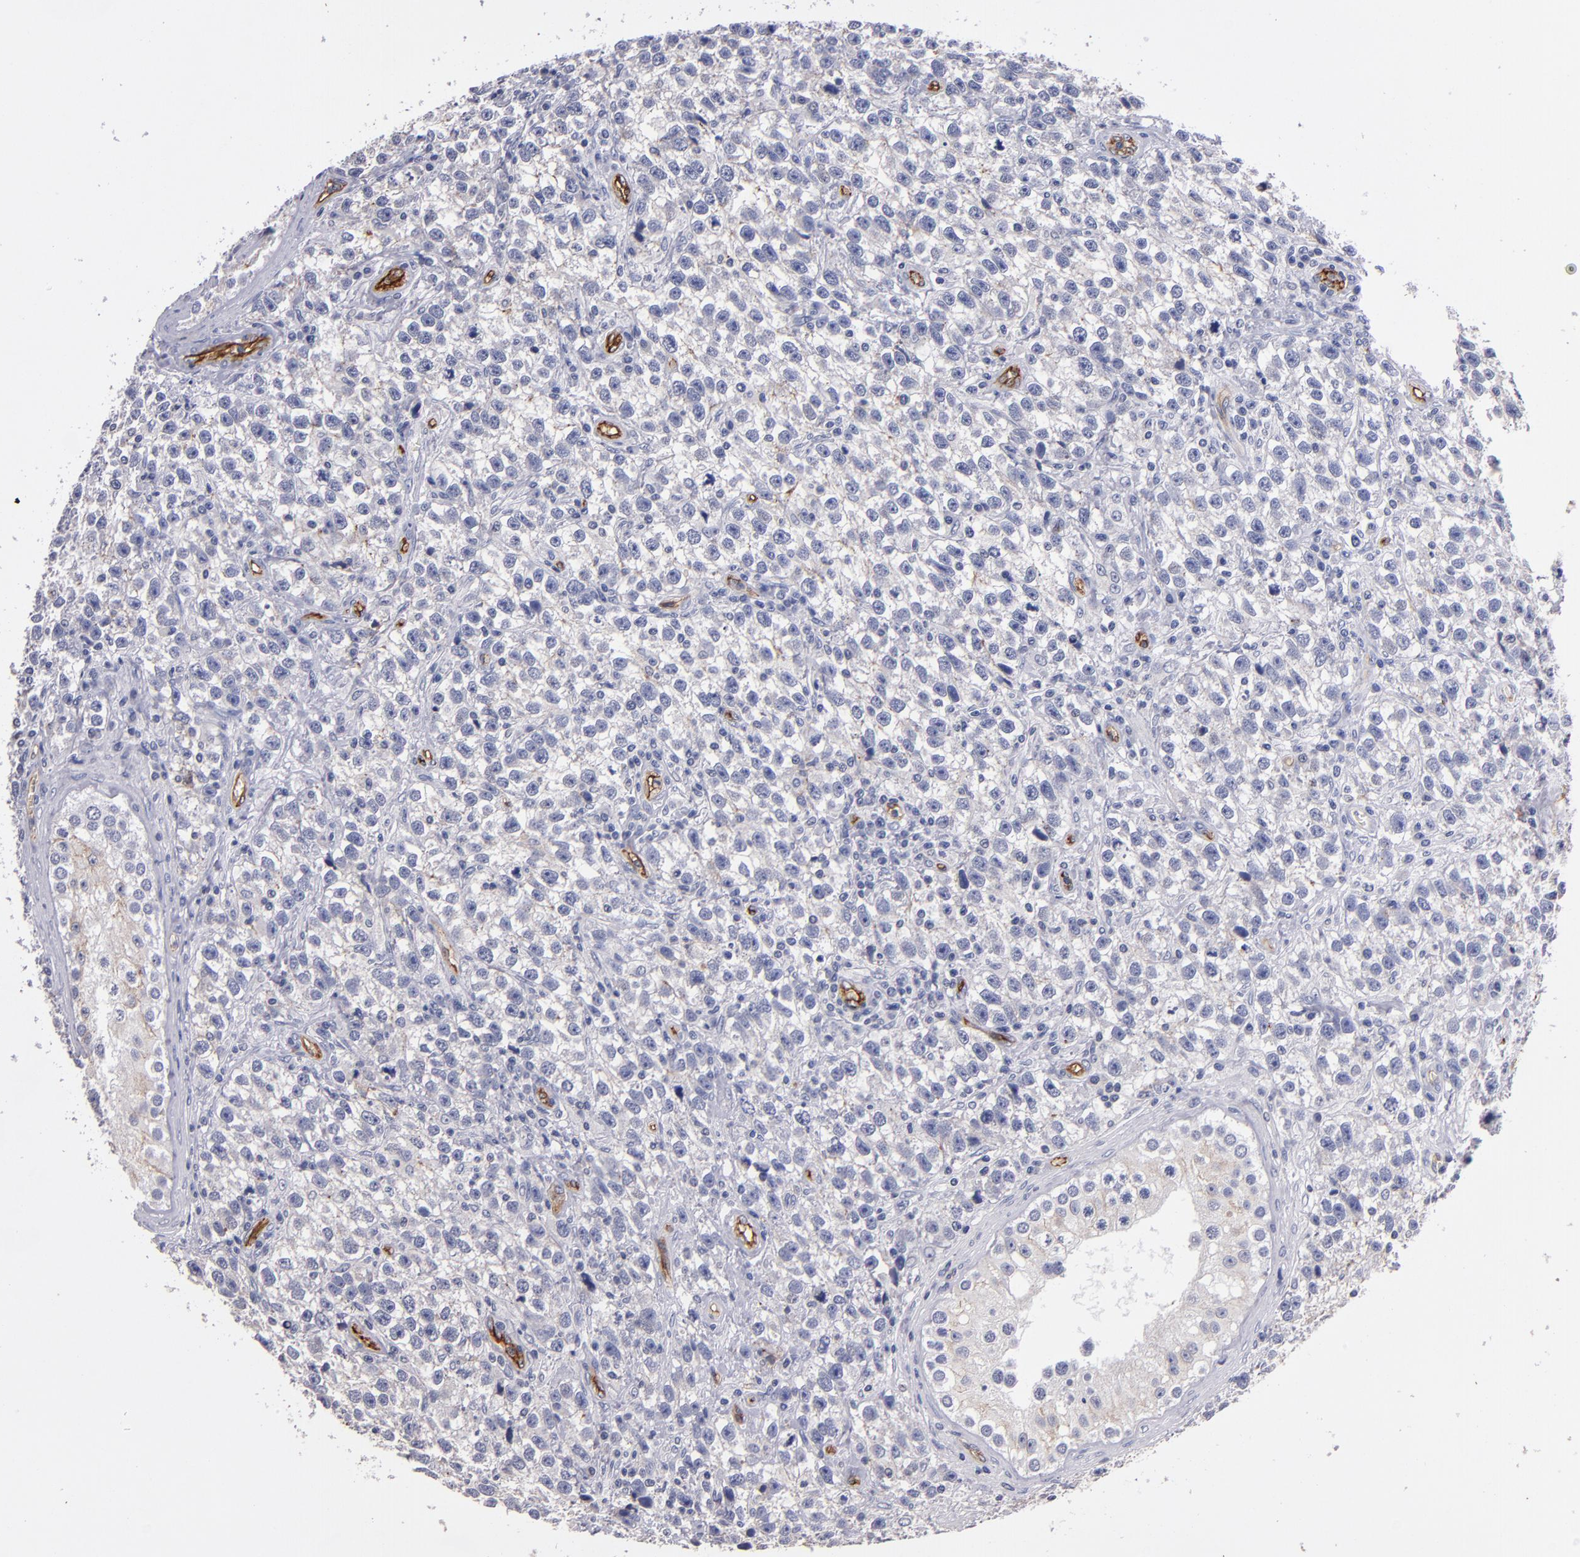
{"staining": {"intensity": "weak", "quantity": "<25%", "location": "cytoplasmic/membranous"}, "tissue": "testis cancer", "cell_type": "Tumor cells", "image_type": "cancer", "snomed": [{"axis": "morphology", "description": "Seminoma, NOS"}, {"axis": "topography", "description": "Testis"}], "caption": "Immunohistochemistry (IHC) of human testis seminoma reveals no positivity in tumor cells.", "gene": "CLDN5", "patient": {"sex": "male", "age": 38}}